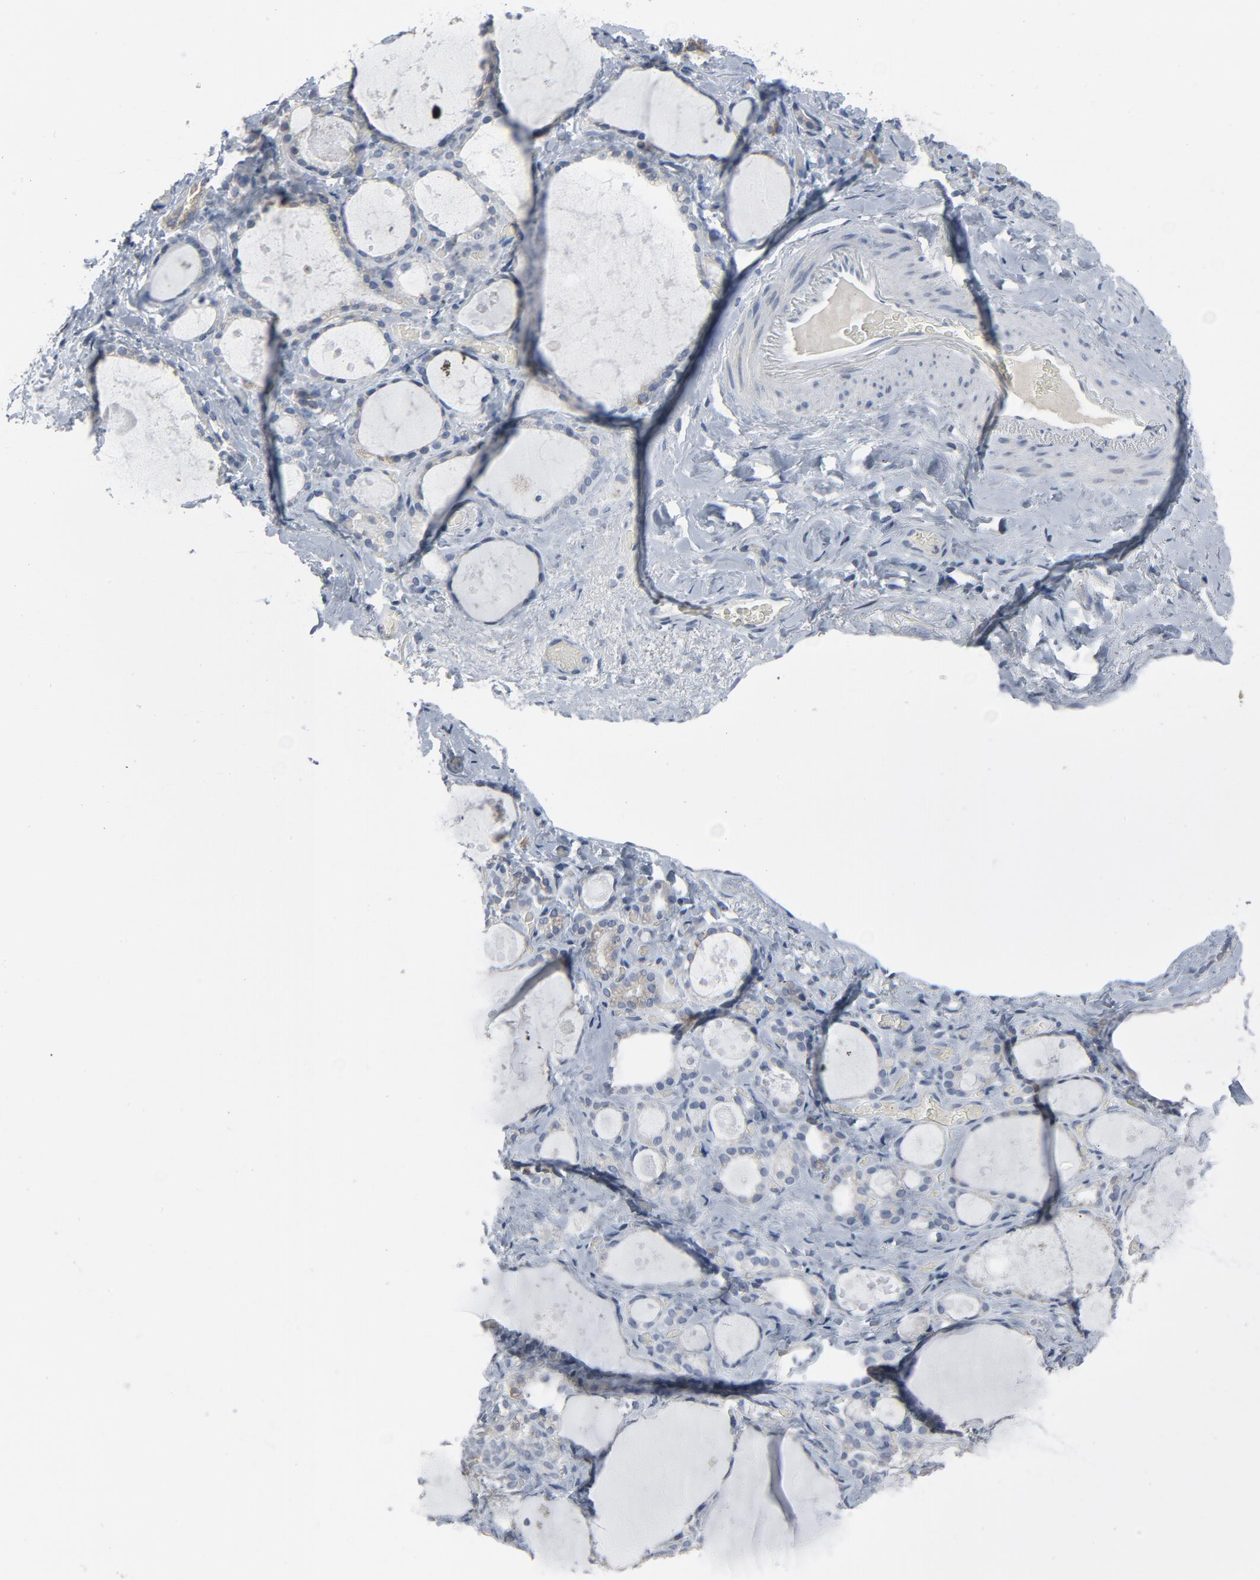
{"staining": {"intensity": "negative", "quantity": "none", "location": "none"}, "tissue": "thyroid gland", "cell_type": "Glandular cells", "image_type": "normal", "snomed": [{"axis": "morphology", "description": "Normal tissue, NOS"}, {"axis": "topography", "description": "Thyroid gland"}], "caption": "DAB (3,3'-diaminobenzidine) immunohistochemical staining of unremarkable thyroid gland displays no significant expression in glandular cells. (DAB IHC visualized using brightfield microscopy, high magnification).", "gene": "GPX2", "patient": {"sex": "female", "age": 75}}